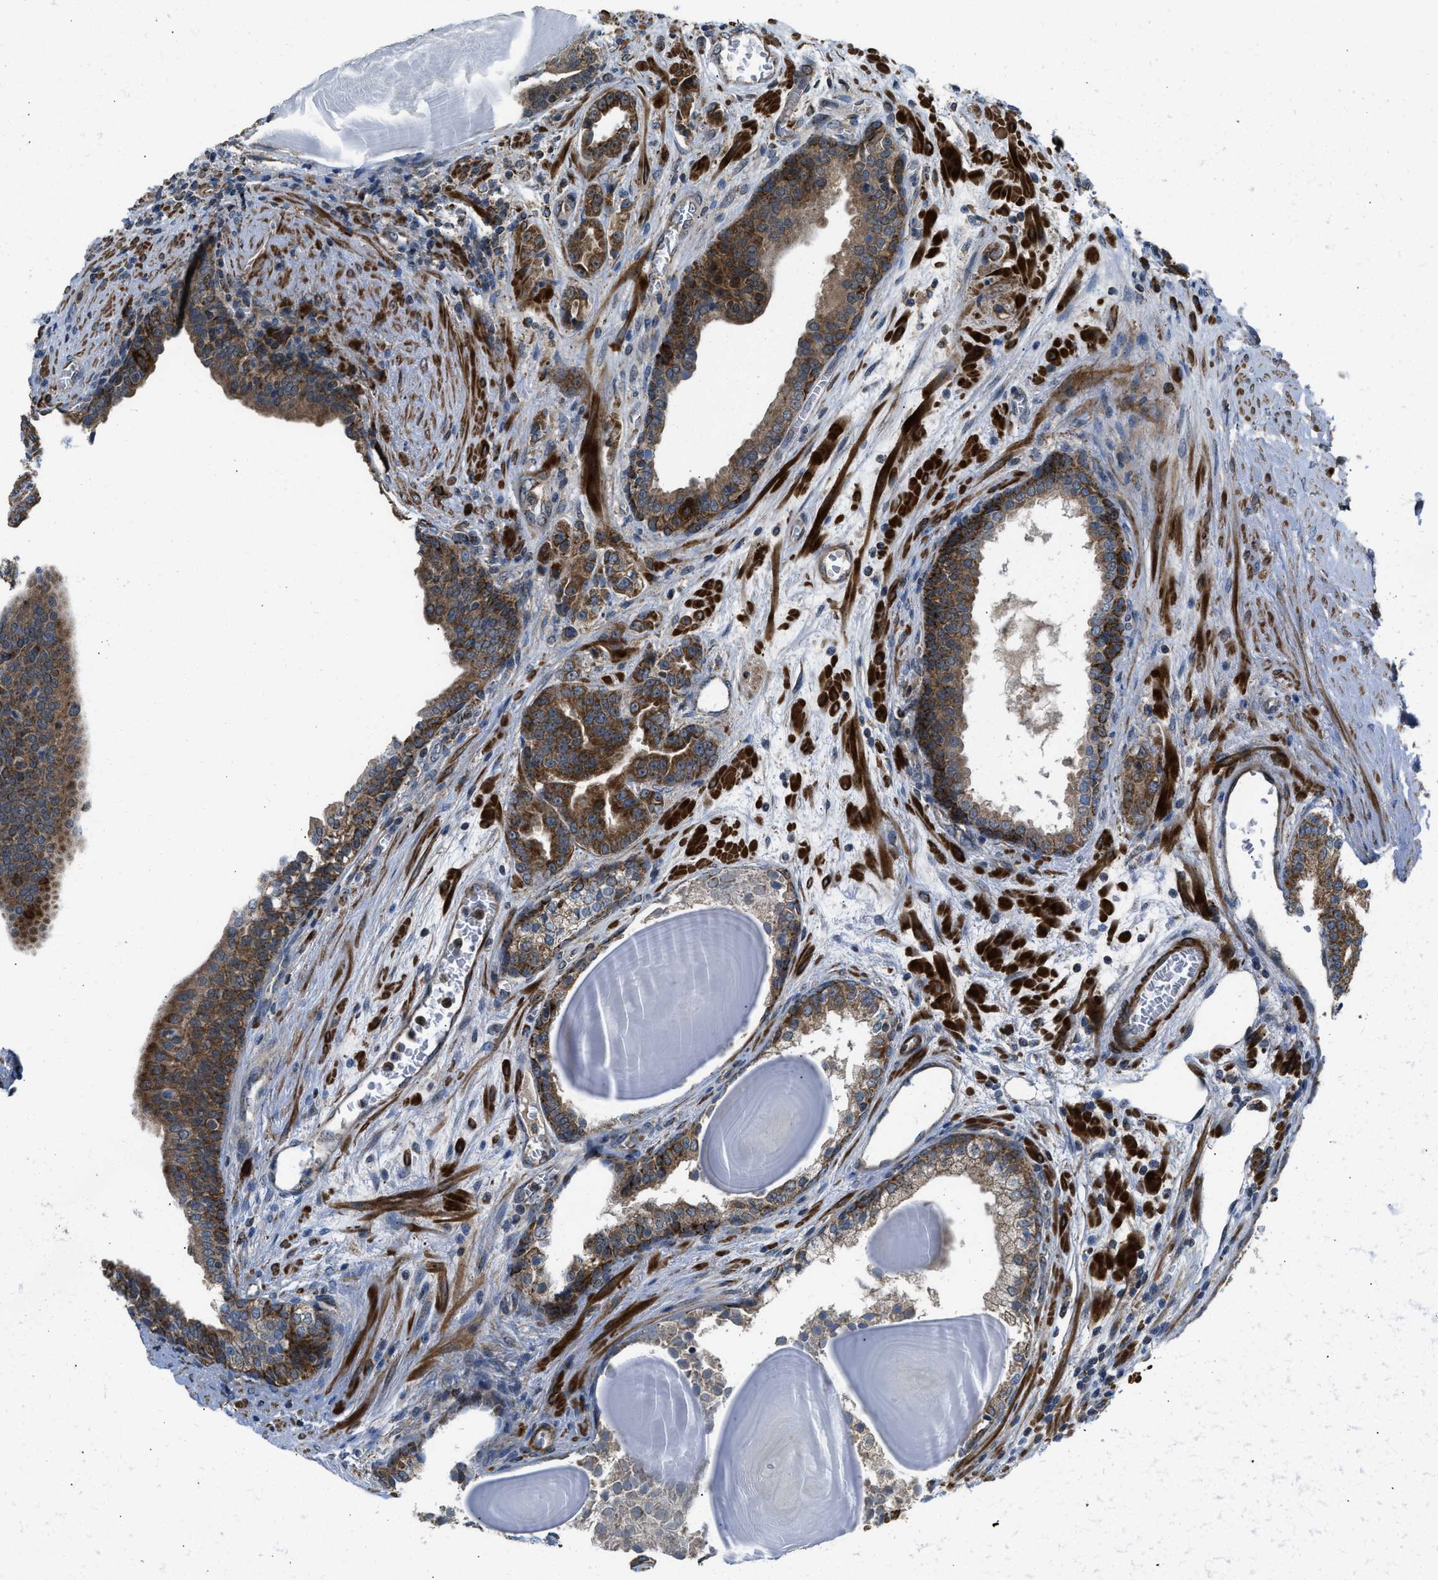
{"staining": {"intensity": "strong", "quantity": ">75%", "location": "cytoplasmic/membranous"}, "tissue": "prostate cancer", "cell_type": "Tumor cells", "image_type": "cancer", "snomed": [{"axis": "morphology", "description": "Adenocarcinoma, High grade"}, {"axis": "topography", "description": "Prostate"}], "caption": "Immunohistochemistry (IHC) image of human prostate adenocarcinoma (high-grade) stained for a protein (brown), which reveals high levels of strong cytoplasmic/membranous staining in about >75% of tumor cells.", "gene": "SESN2", "patient": {"sex": "male", "age": 60}}